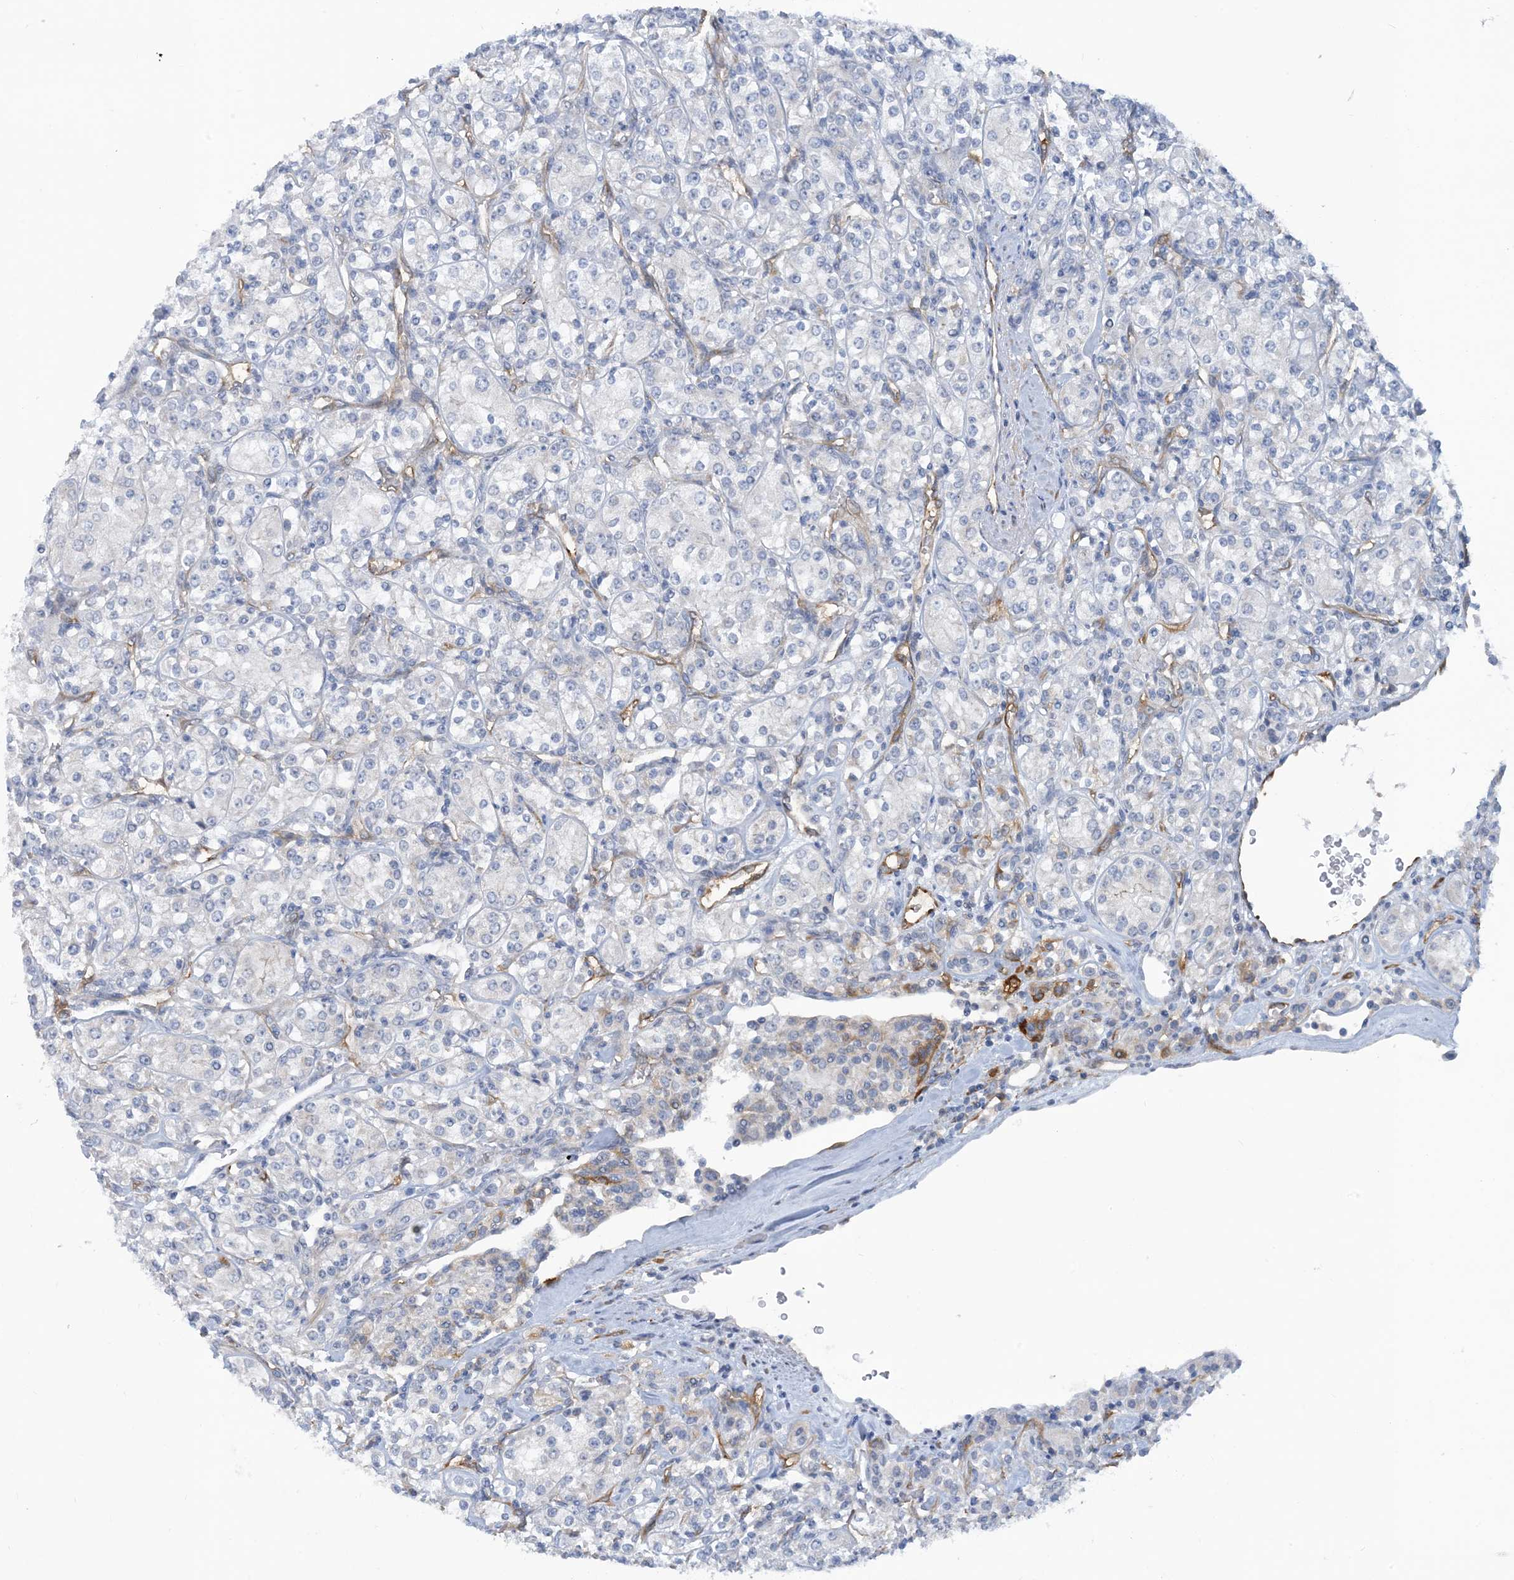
{"staining": {"intensity": "negative", "quantity": "none", "location": "none"}, "tissue": "renal cancer", "cell_type": "Tumor cells", "image_type": "cancer", "snomed": [{"axis": "morphology", "description": "Adenocarcinoma, NOS"}, {"axis": "topography", "description": "Kidney"}], "caption": "This is a image of IHC staining of renal cancer (adenocarcinoma), which shows no positivity in tumor cells.", "gene": "EIF2A", "patient": {"sex": "male", "age": 77}}